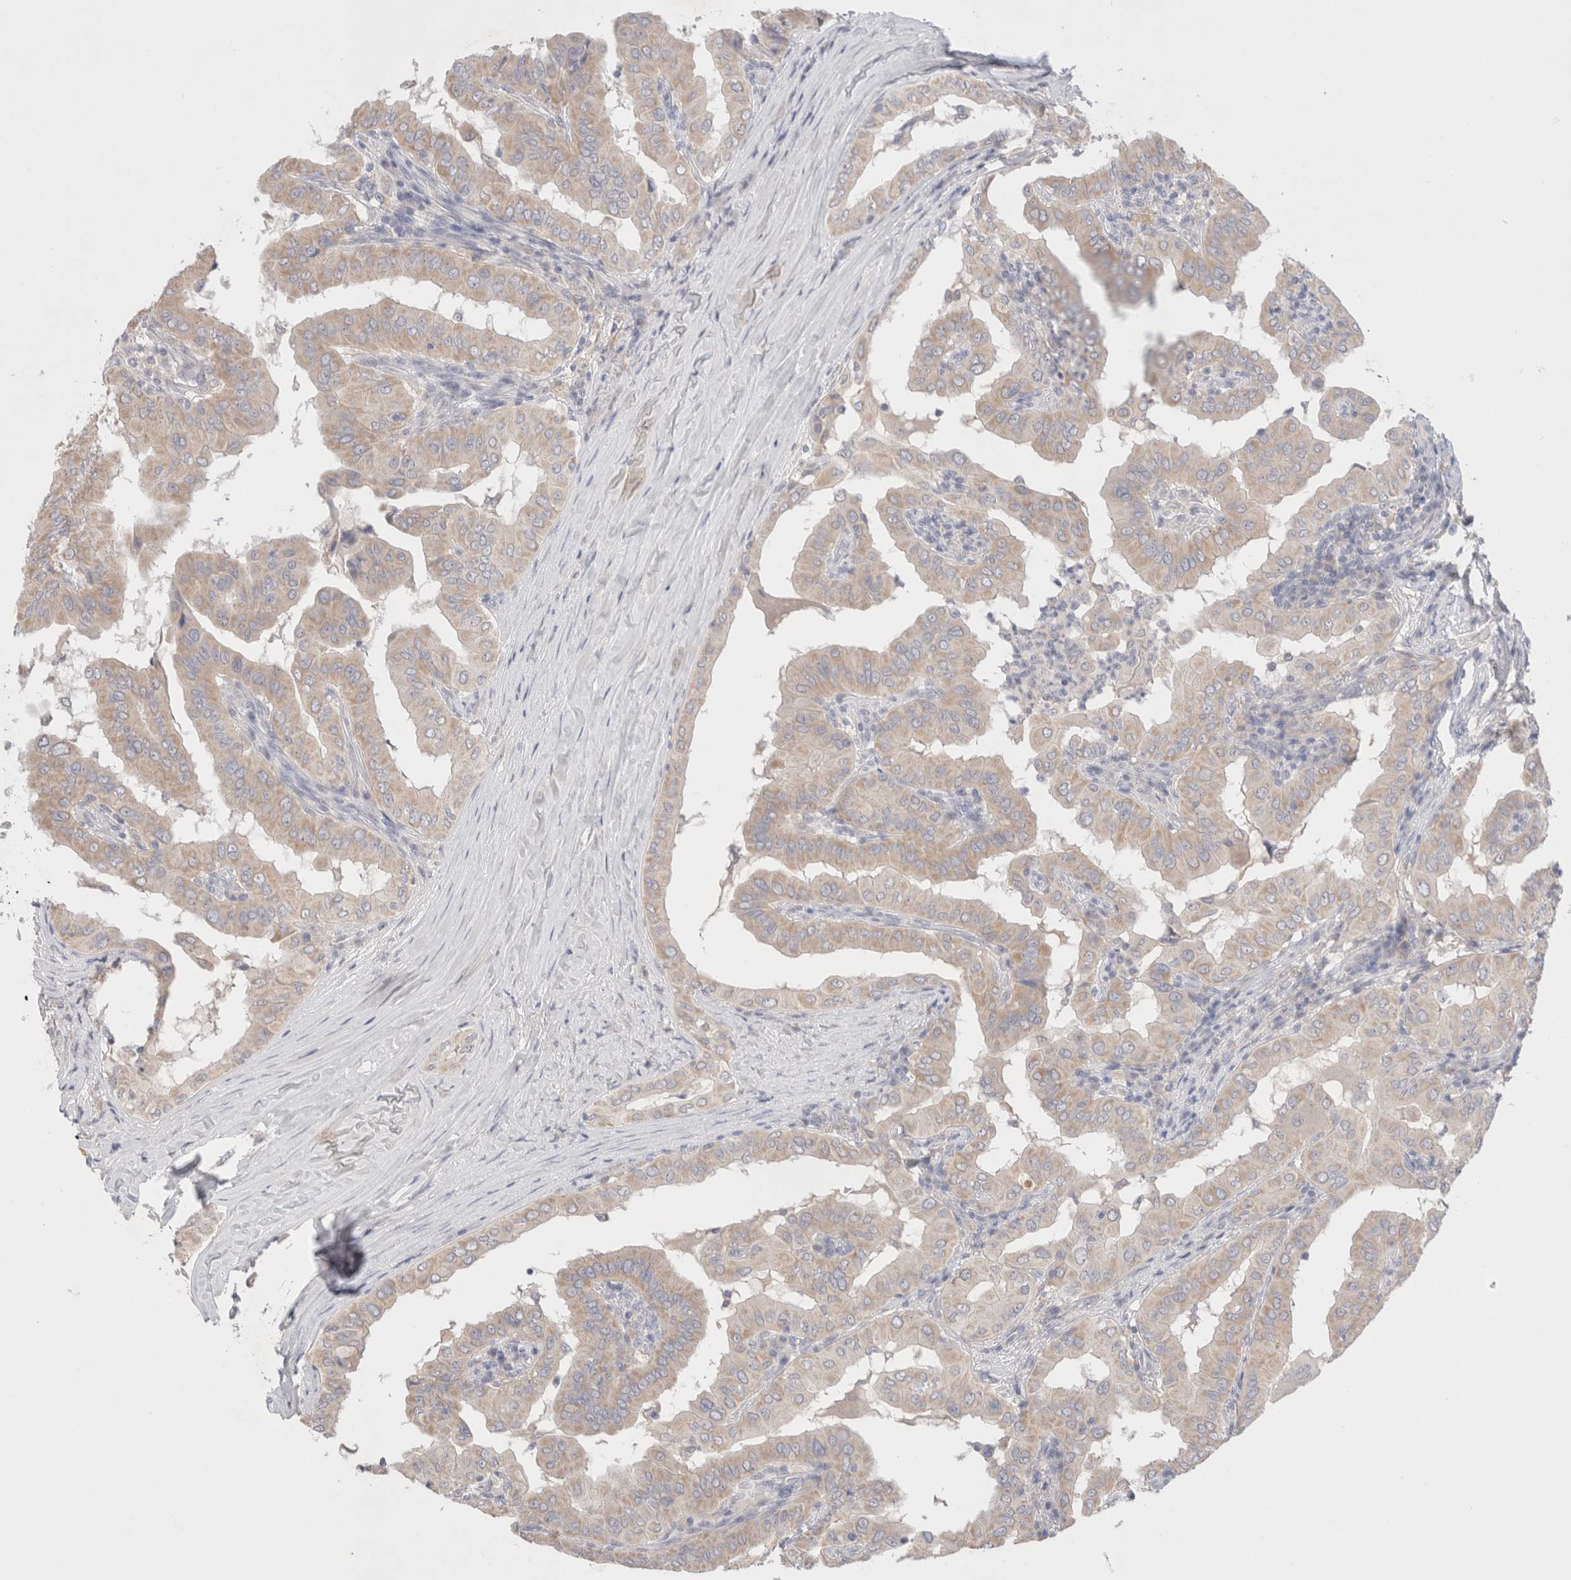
{"staining": {"intensity": "weak", "quantity": ">75%", "location": "cytoplasmic/membranous"}, "tissue": "thyroid cancer", "cell_type": "Tumor cells", "image_type": "cancer", "snomed": [{"axis": "morphology", "description": "Papillary adenocarcinoma, NOS"}, {"axis": "topography", "description": "Thyroid gland"}], "caption": "The histopathology image displays staining of thyroid cancer, revealing weak cytoplasmic/membranous protein positivity (brown color) within tumor cells.", "gene": "SPATA20", "patient": {"sex": "male", "age": 33}}